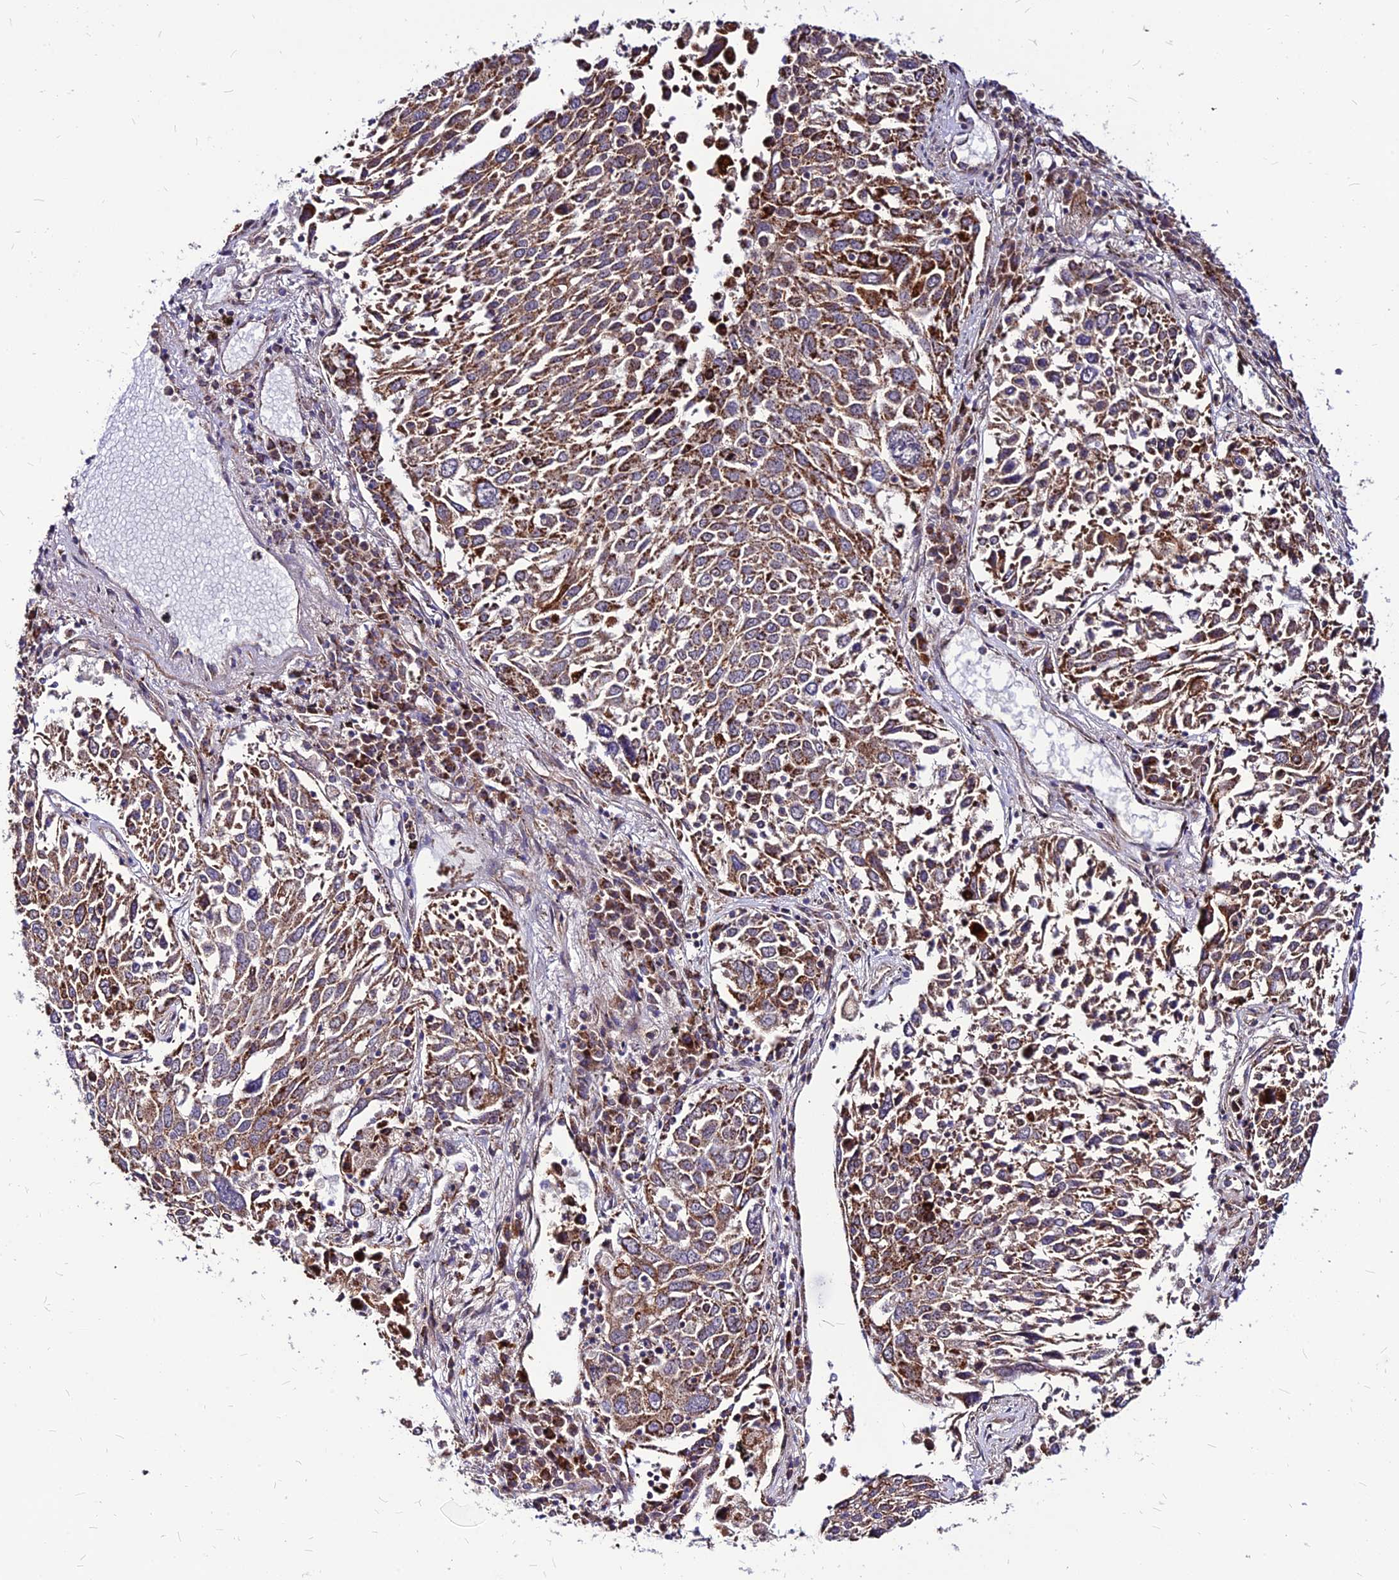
{"staining": {"intensity": "moderate", "quantity": ">75%", "location": "cytoplasmic/membranous"}, "tissue": "lung cancer", "cell_type": "Tumor cells", "image_type": "cancer", "snomed": [{"axis": "morphology", "description": "Squamous cell carcinoma, NOS"}, {"axis": "topography", "description": "Lung"}], "caption": "Immunohistochemical staining of squamous cell carcinoma (lung) shows medium levels of moderate cytoplasmic/membranous staining in about >75% of tumor cells. Nuclei are stained in blue.", "gene": "ECI1", "patient": {"sex": "male", "age": 65}}